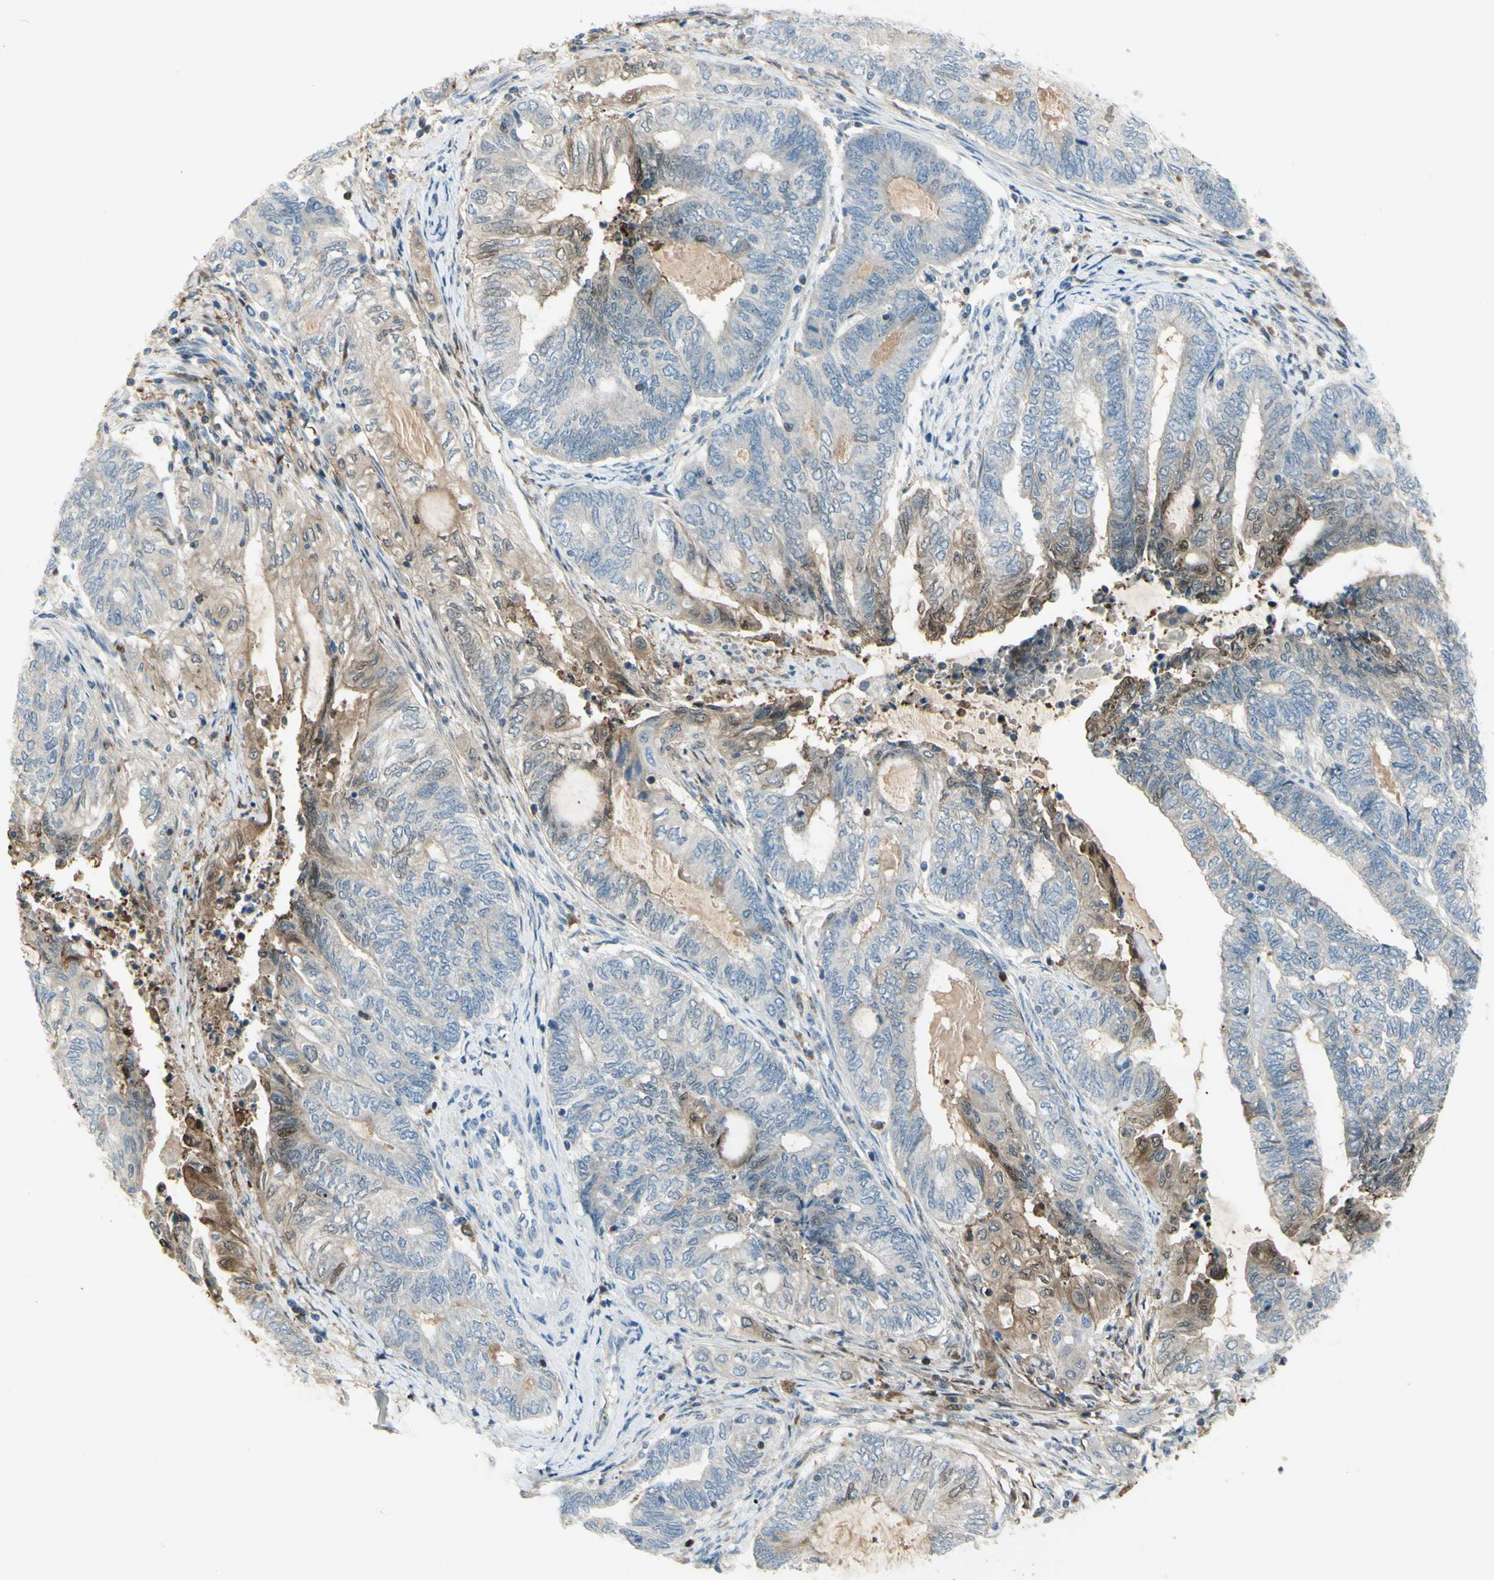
{"staining": {"intensity": "moderate", "quantity": "<25%", "location": "cytoplasmic/membranous"}, "tissue": "endometrial cancer", "cell_type": "Tumor cells", "image_type": "cancer", "snomed": [{"axis": "morphology", "description": "Adenocarcinoma, NOS"}, {"axis": "topography", "description": "Uterus"}, {"axis": "topography", "description": "Endometrium"}], "caption": "A brown stain shows moderate cytoplasmic/membranous staining of a protein in human endometrial cancer (adenocarcinoma) tumor cells.", "gene": "C1orf159", "patient": {"sex": "female", "age": 70}}